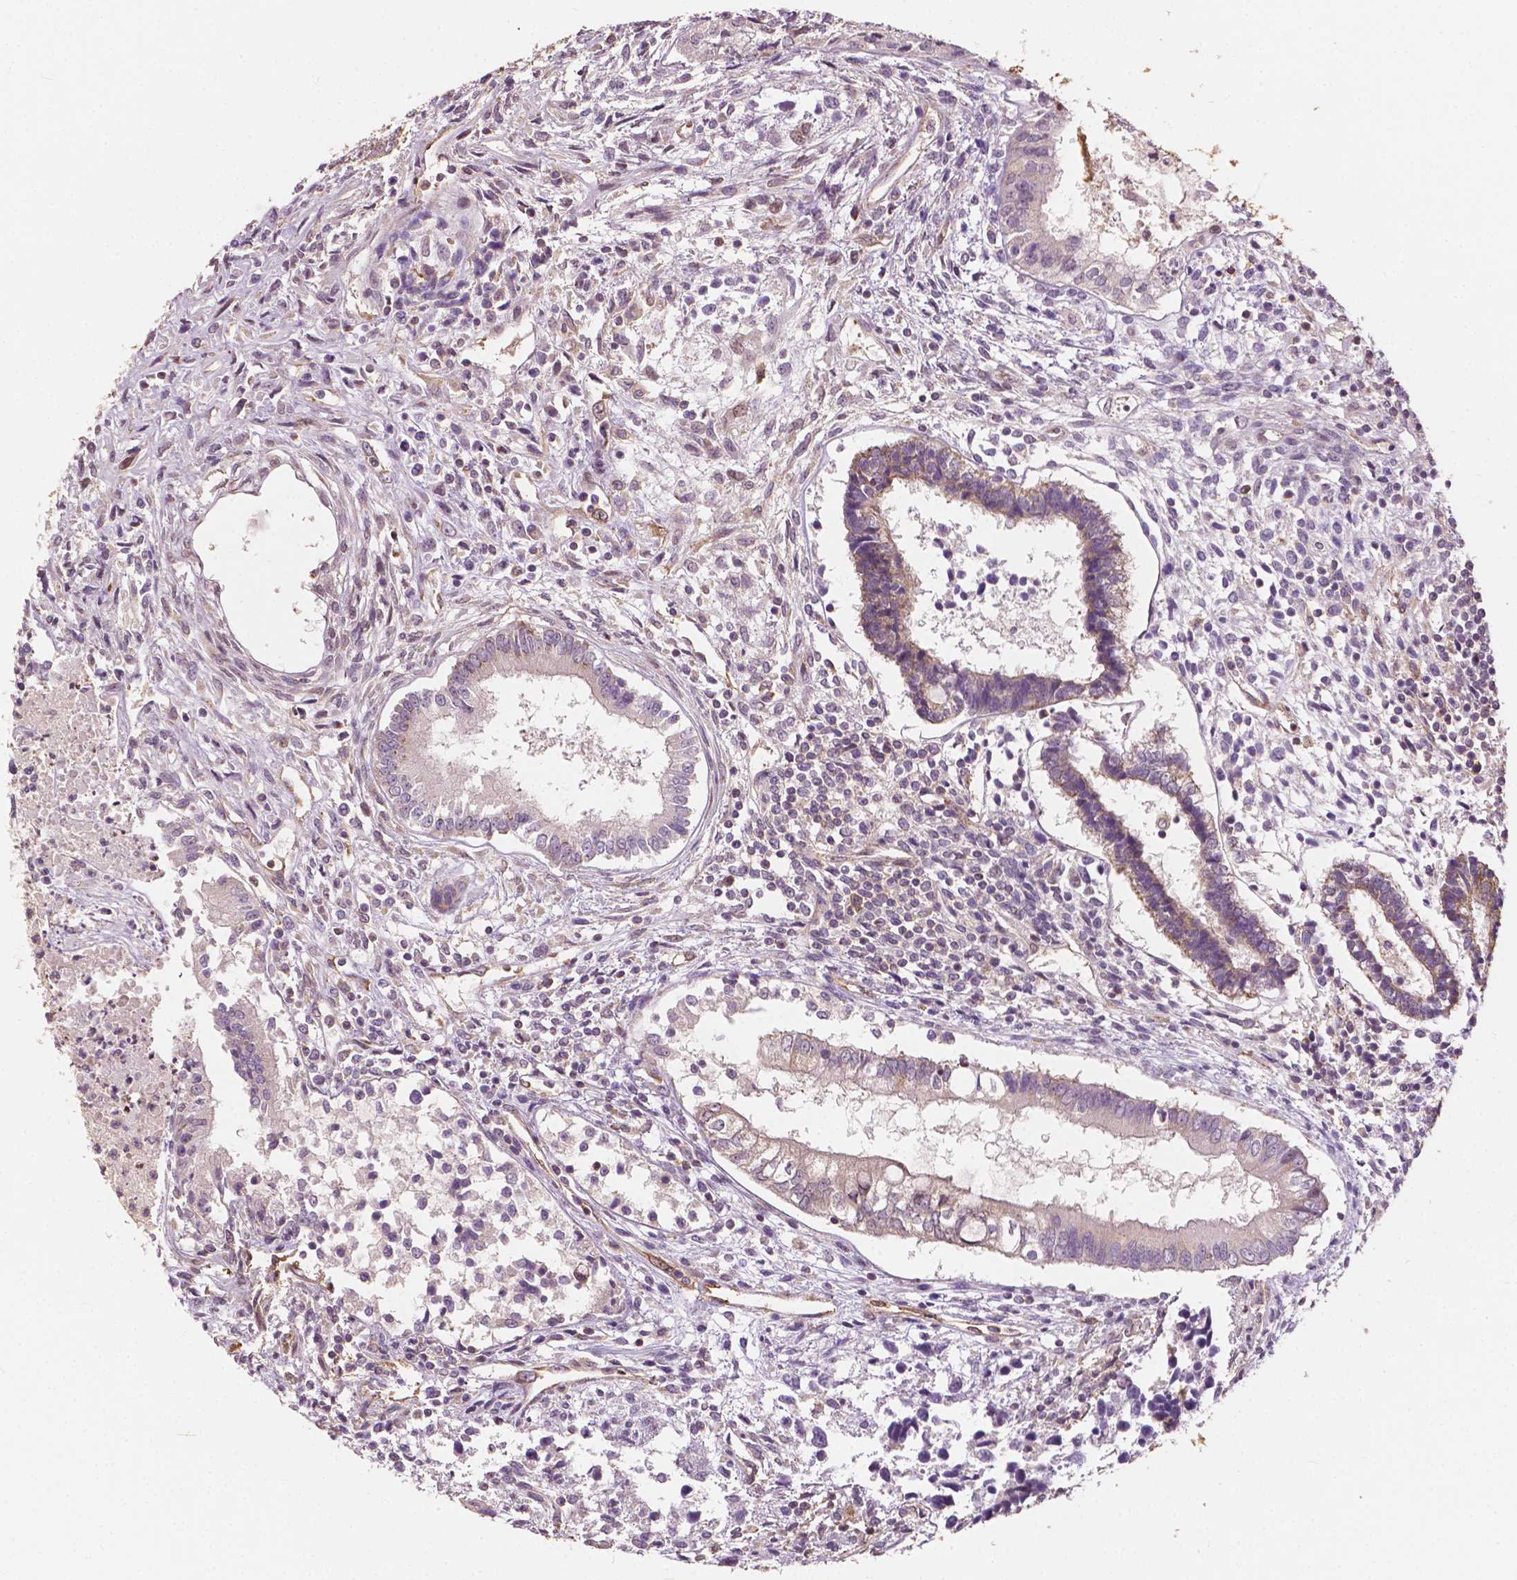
{"staining": {"intensity": "weak", "quantity": "<25%", "location": "cytoplasmic/membranous"}, "tissue": "testis cancer", "cell_type": "Tumor cells", "image_type": "cancer", "snomed": [{"axis": "morphology", "description": "Carcinoma, Embryonal, NOS"}, {"axis": "topography", "description": "Testis"}], "caption": "Tumor cells are negative for brown protein staining in embryonal carcinoma (testis).", "gene": "G3BP1", "patient": {"sex": "male", "age": 37}}